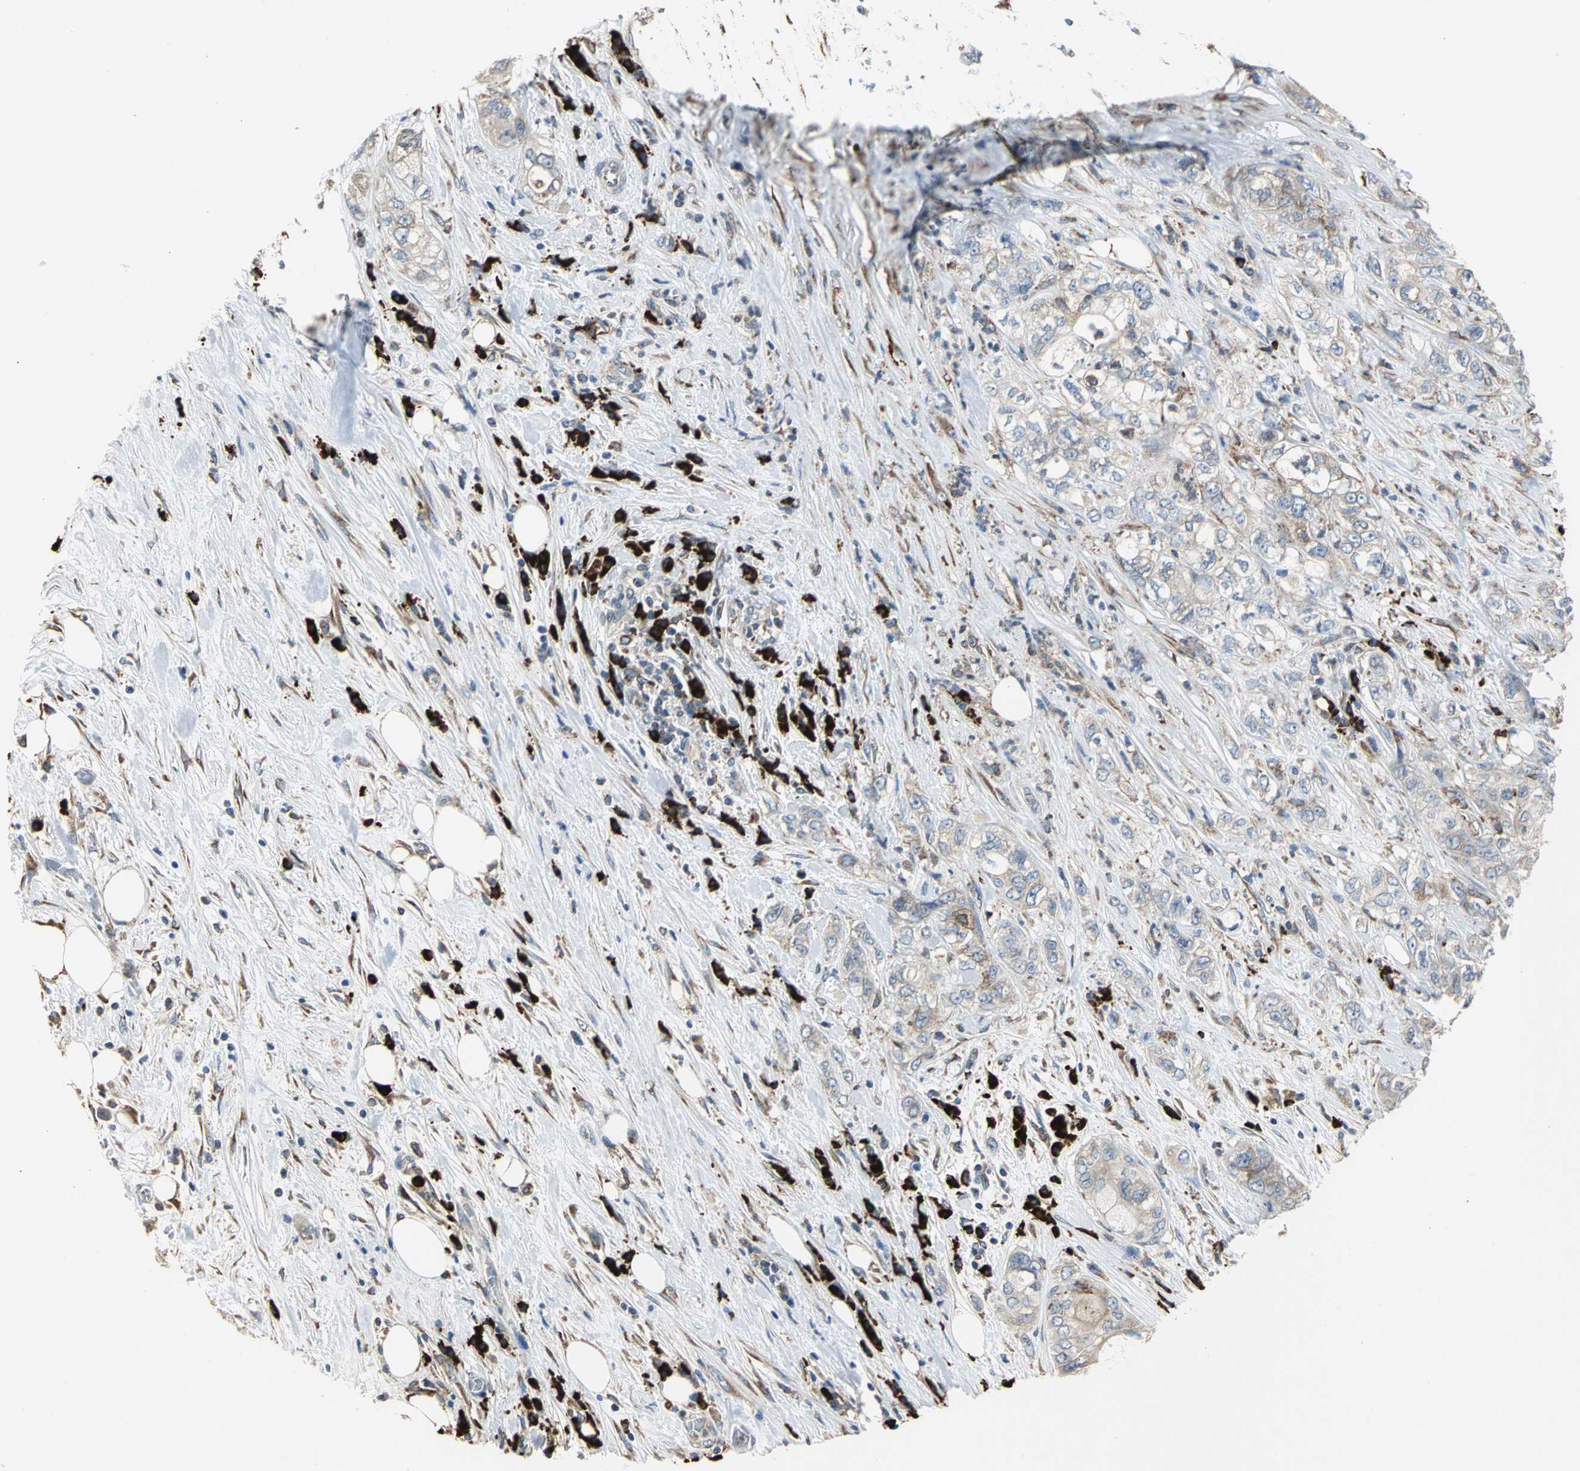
{"staining": {"intensity": "weak", "quantity": ">75%", "location": "cytoplasmic/membranous"}, "tissue": "pancreatic cancer", "cell_type": "Tumor cells", "image_type": "cancer", "snomed": [{"axis": "morphology", "description": "Adenocarcinoma, NOS"}, {"axis": "topography", "description": "Pancreas"}], "caption": "A low amount of weak cytoplasmic/membranous positivity is seen in about >75% of tumor cells in pancreatic adenocarcinoma tissue.", "gene": "SDF2L1", "patient": {"sex": "male", "age": 70}}